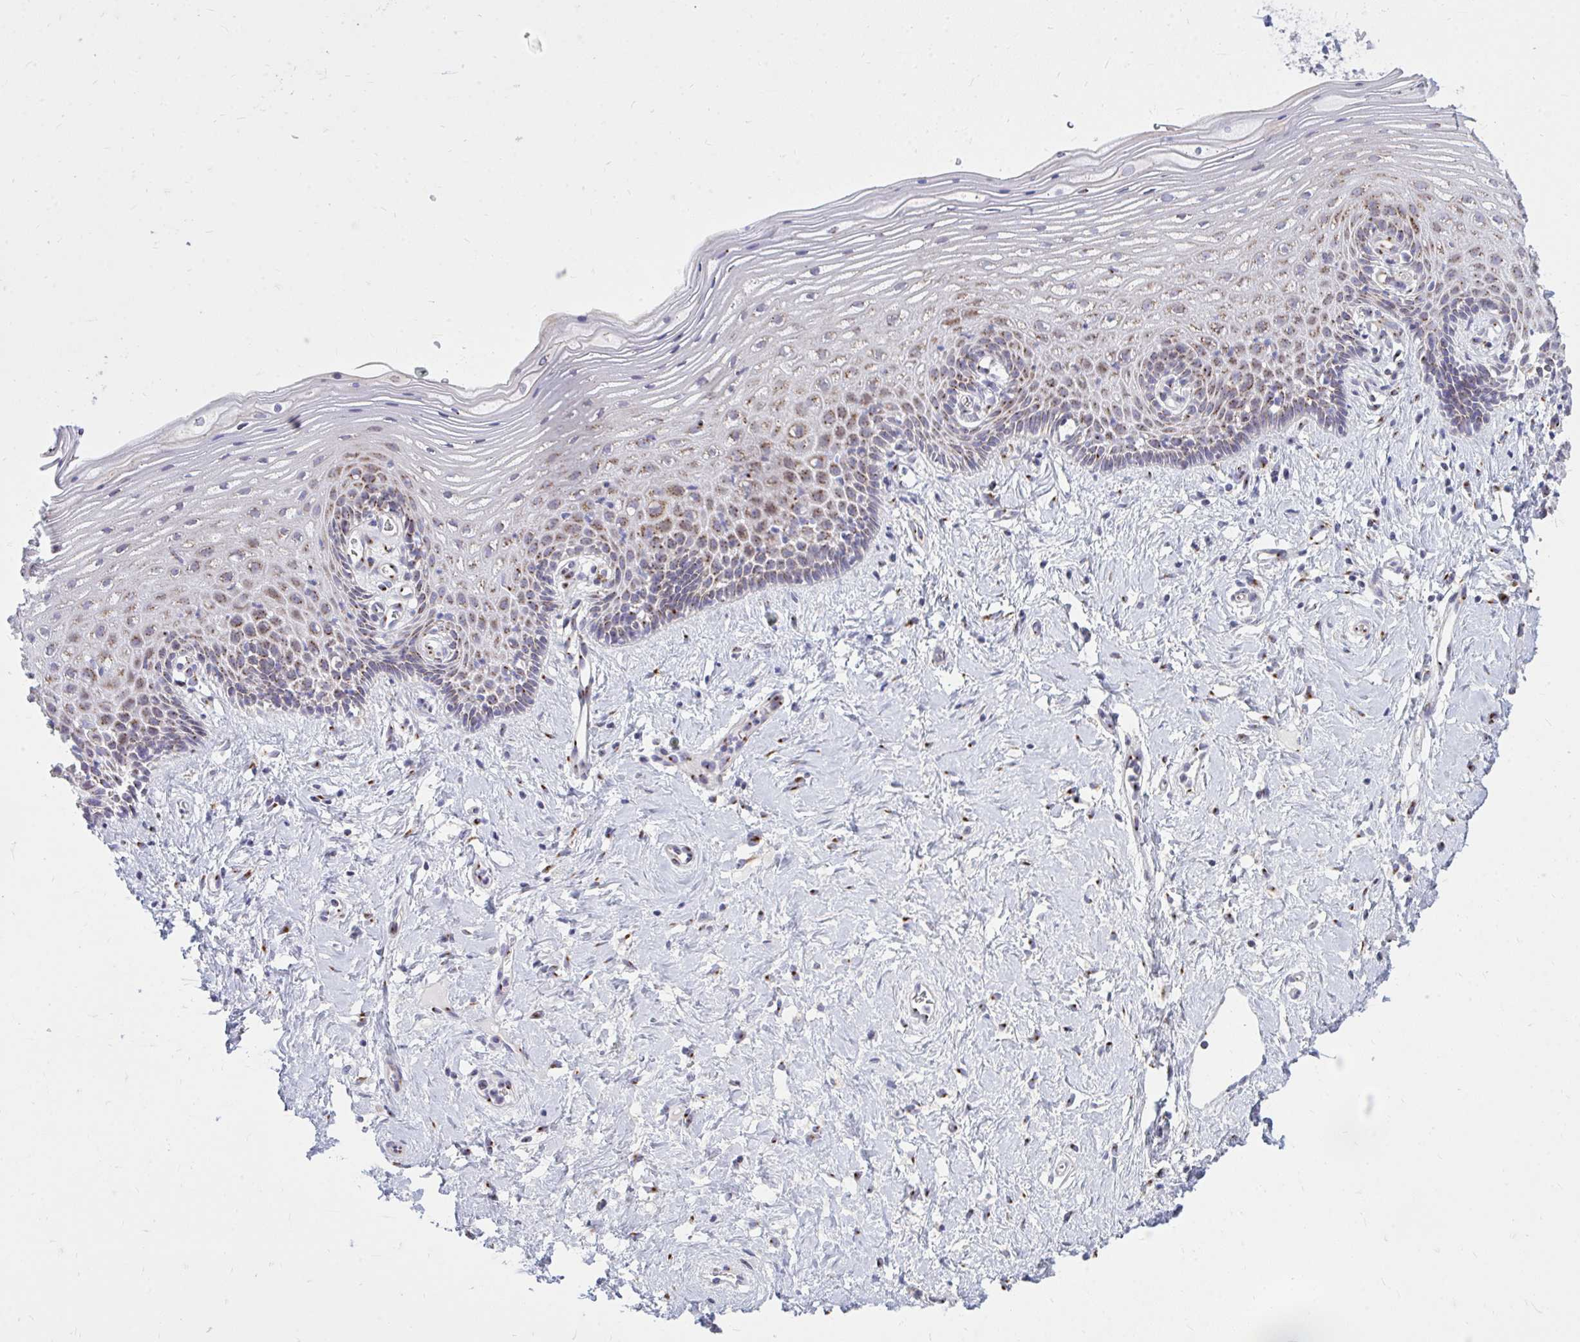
{"staining": {"intensity": "moderate", "quantity": ">75%", "location": "cytoplasmic/membranous"}, "tissue": "vagina", "cell_type": "Squamous epithelial cells", "image_type": "normal", "snomed": [{"axis": "morphology", "description": "Normal tissue, NOS"}, {"axis": "topography", "description": "Vagina"}], "caption": "Vagina stained with IHC exhibits moderate cytoplasmic/membranous positivity in about >75% of squamous epithelial cells.", "gene": "RAB6A", "patient": {"sex": "female", "age": 42}}